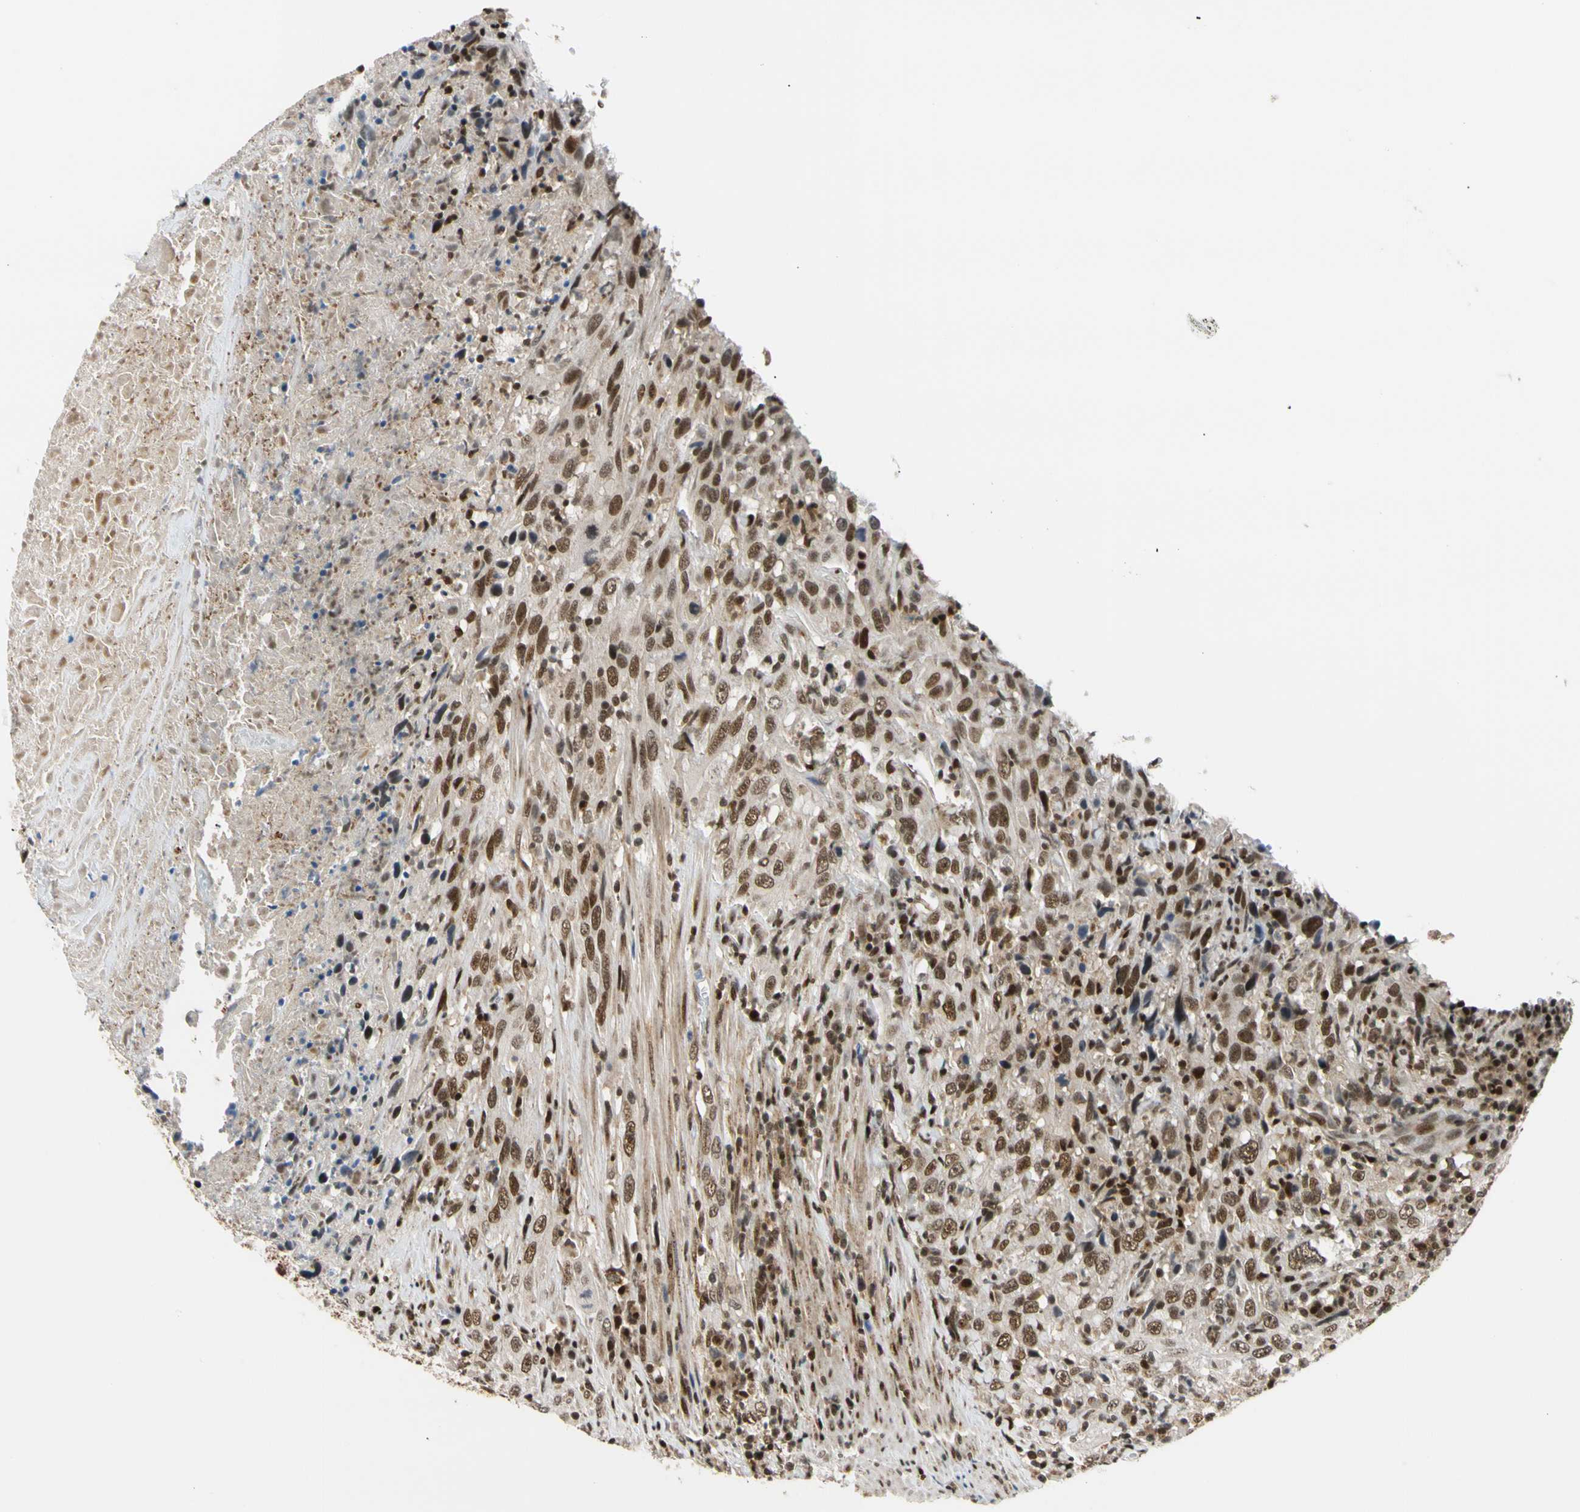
{"staining": {"intensity": "moderate", "quantity": ">75%", "location": "nuclear"}, "tissue": "urothelial cancer", "cell_type": "Tumor cells", "image_type": "cancer", "snomed": [{"axis": "morphology", "description": "Urothelial carcinoma, High grade"}, {"axis": "topography", "description": "Urinary bladder"}], "caption": "The histopathology image exhibits staining of urothelial carcinoma (high-grade), revealing moderate nuclear protein positivity (brown color) within tumor cells. Using DAB (3,3'-diaminobenzidine) (brown) and hematoxylin (blue) stains, captured at high magnification using brightfield microscopy.", "gene": "E2F1", "patient": {"sex": "male", "age": 61}}